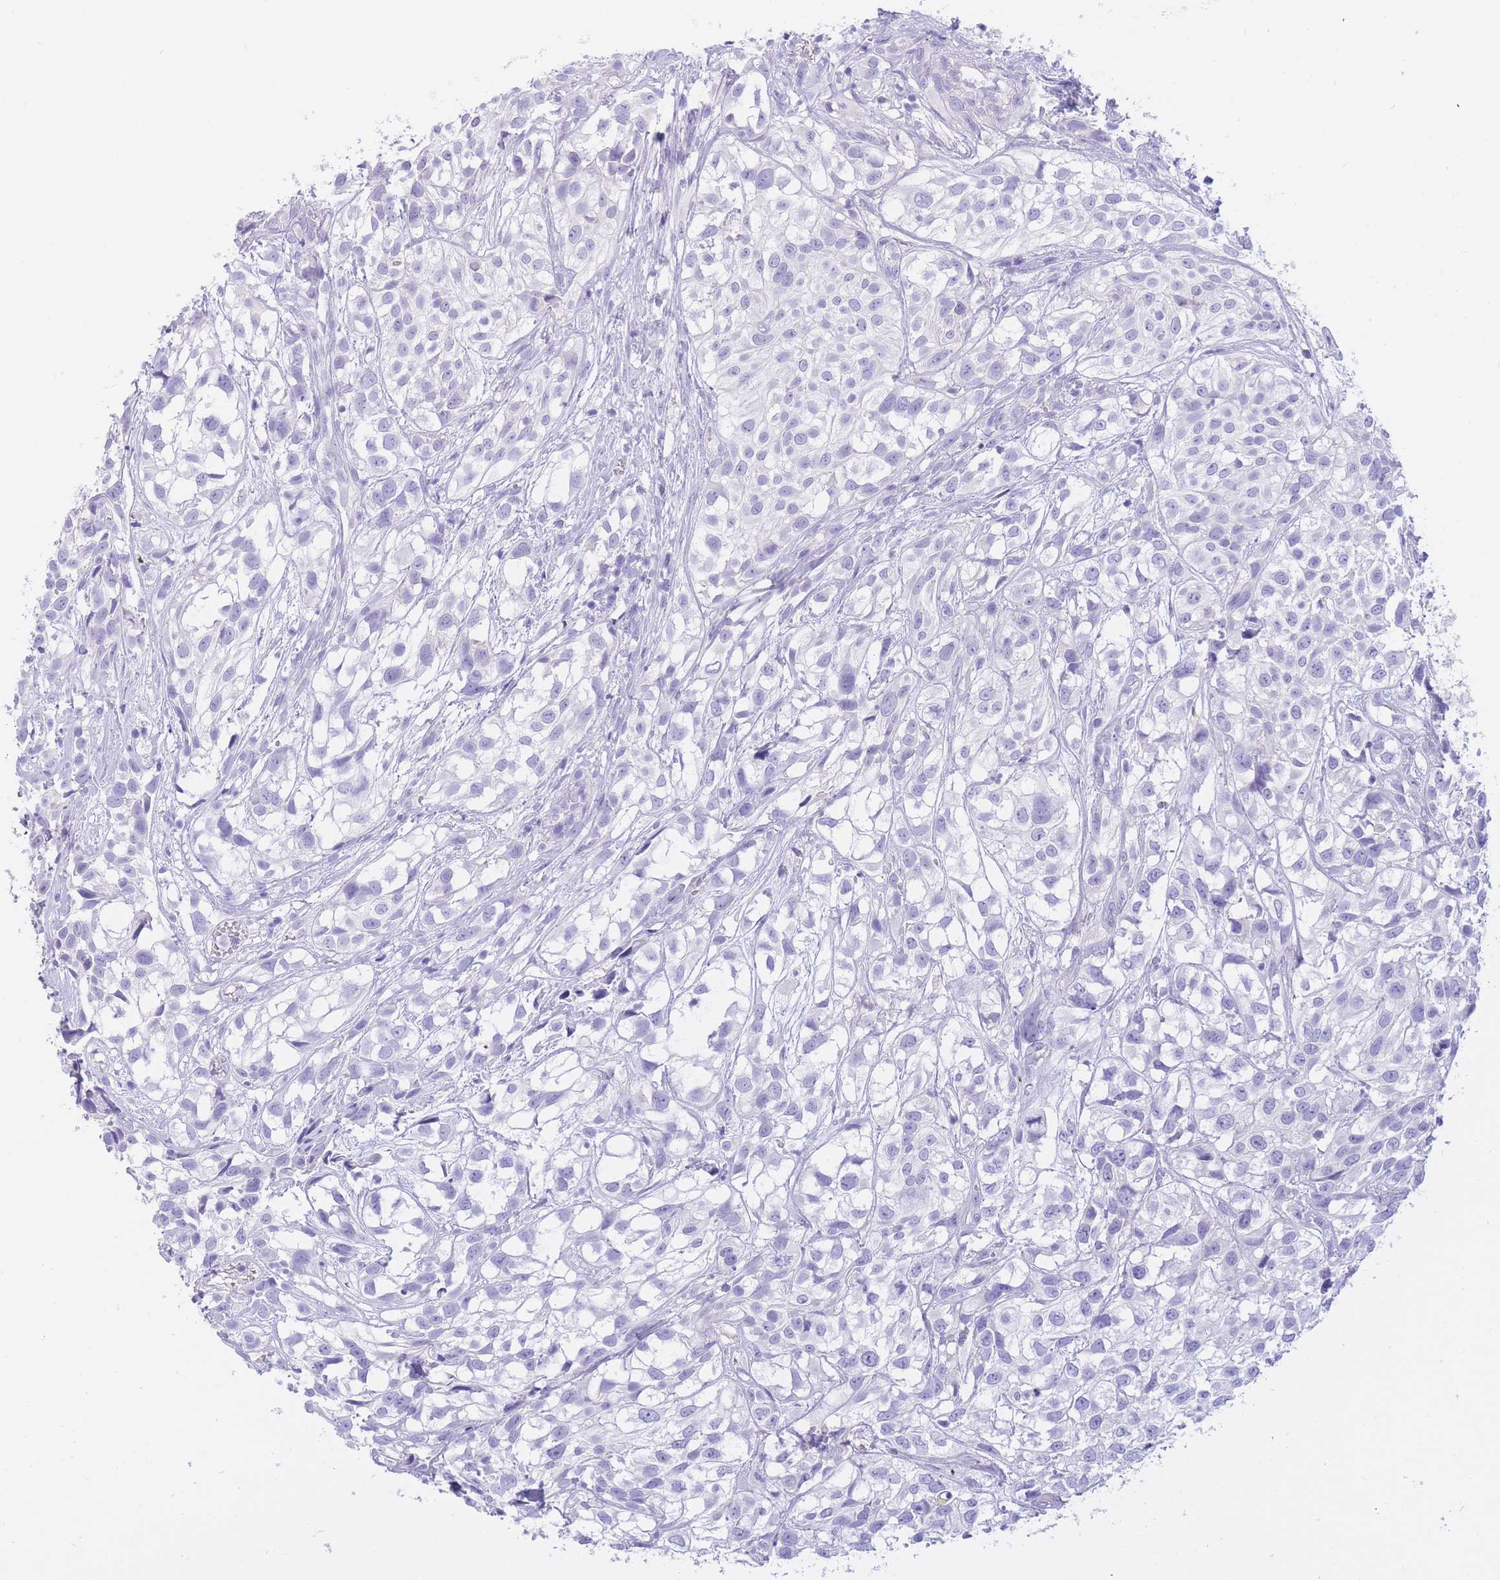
{"staining": {"intensity": "negative", "quantity": "none", "location": "none"}, "tissue": "urothelial cancer", "cell_type": "Tumor cells", "image_type": "cancer", "snomed": [{"axis": "morphology", "description": "Urothelial carcinoma, High grade"}, {"axis": "topography", "description": "Urinary bladder"}], "caption": "Tumor cells show no significant protein staining in urothelial carcinoma (high-grade). The staining was performed using DAB to visualize the protein expression in brown, while the nuclei were stained in blue with hematoxylin (Magnification: 20x).", "gene": "SULT1A1", "patient": {"sex": "male", "age": 56}}